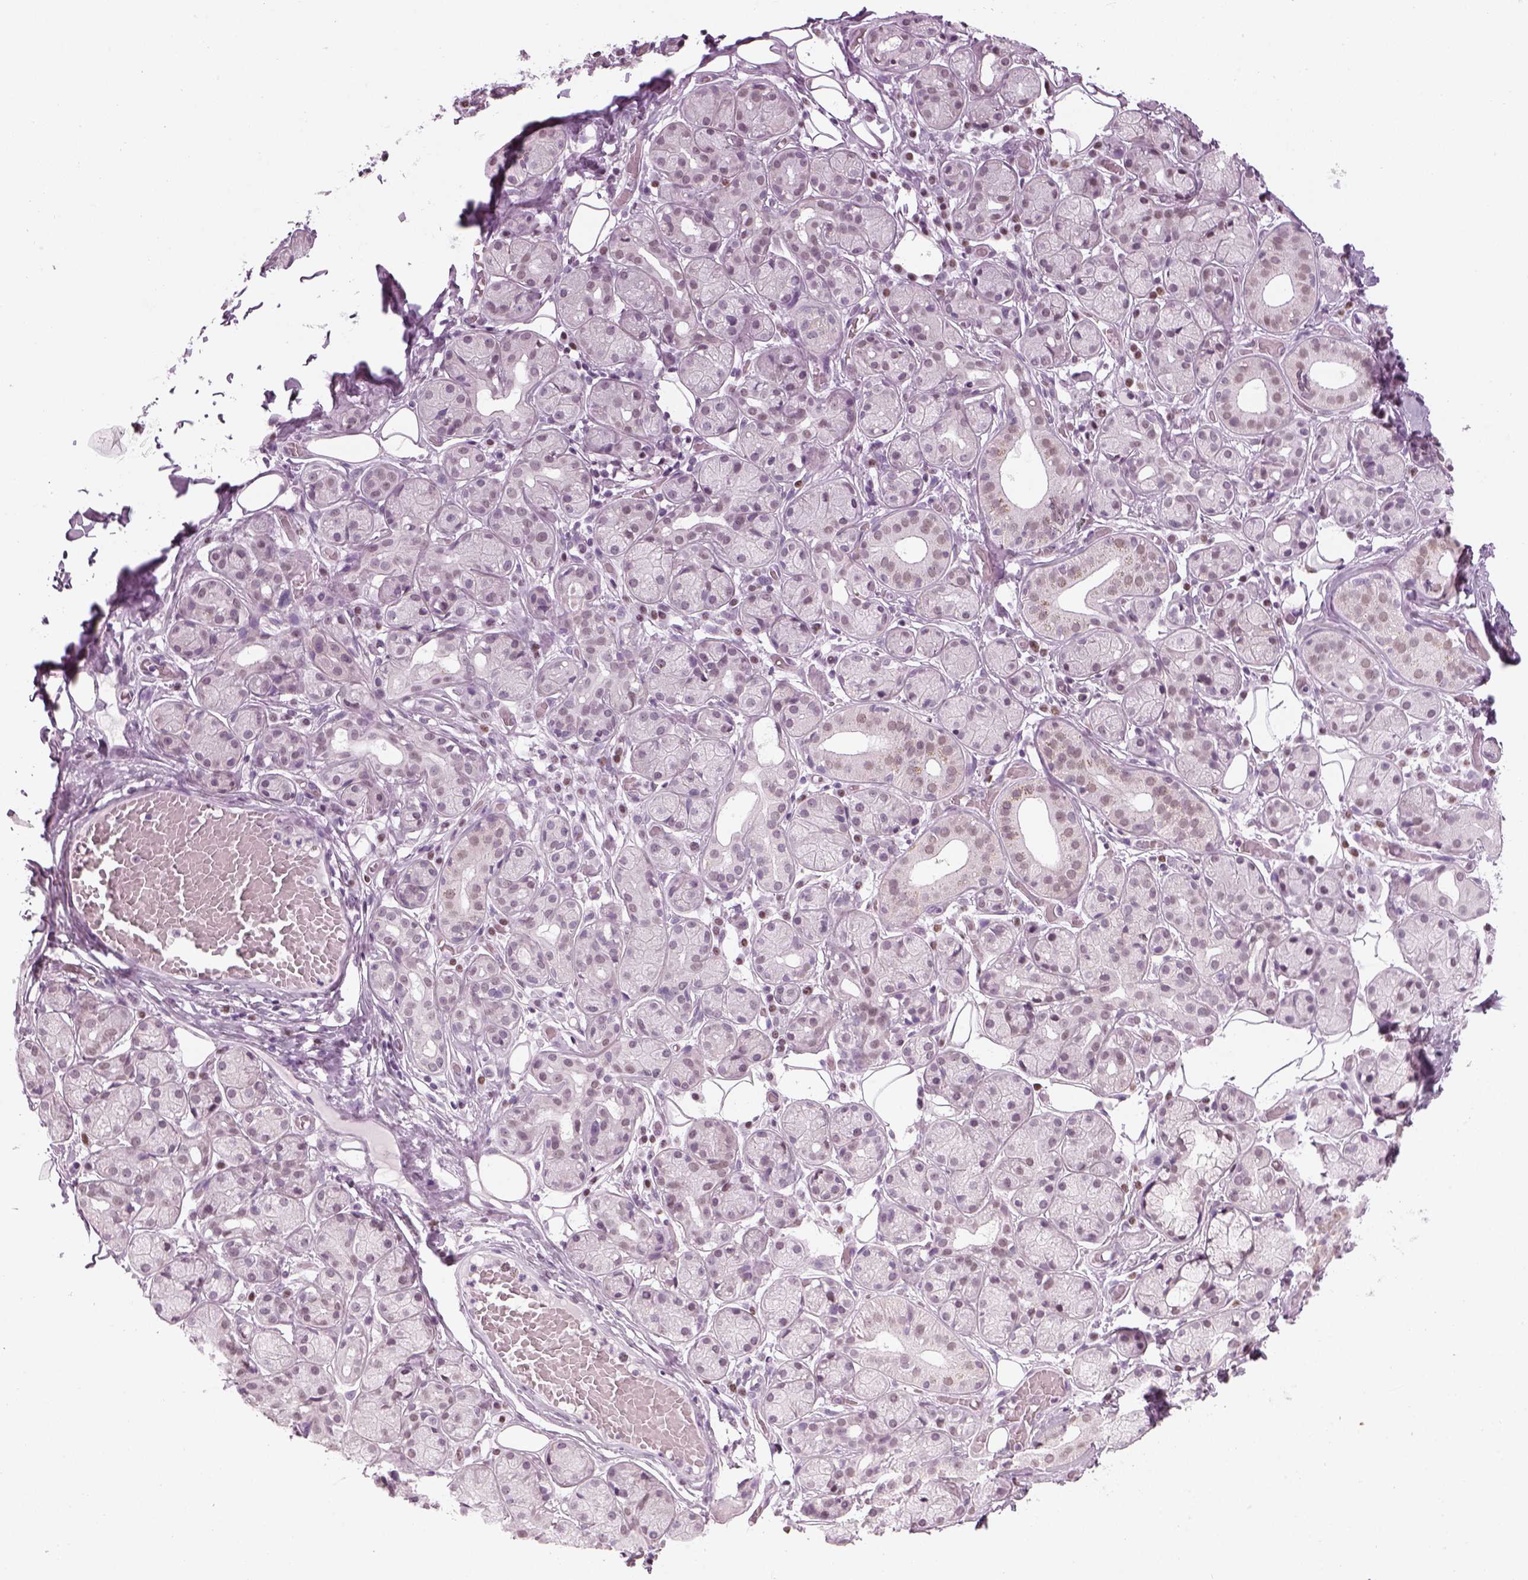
{"staining": {"intensity": "weak", "quantity": "<25%", "location": "nuclear"}, "tissue": "salivary gland", "cell_type": "Glandular cells", "image_type": "normal", "snomed": [{"axis": "morphology", "description": "Normal tissue, NOS"}, {"axis": "topography", "description": "Salivary gland"}, {"axis": "topography", "description": "Peripheral nerve tissue"}], "caption": "There is no significant expression in glandular cells of salivary gland. (Stains: DAB (3,3'-diaminobenzidine) IHC with hematoxylin counter stain, Microscopy: brightfield microscopy at high magnification).", "gene": "KCNG2", "patient": {"sex": "male", "age": 71}}